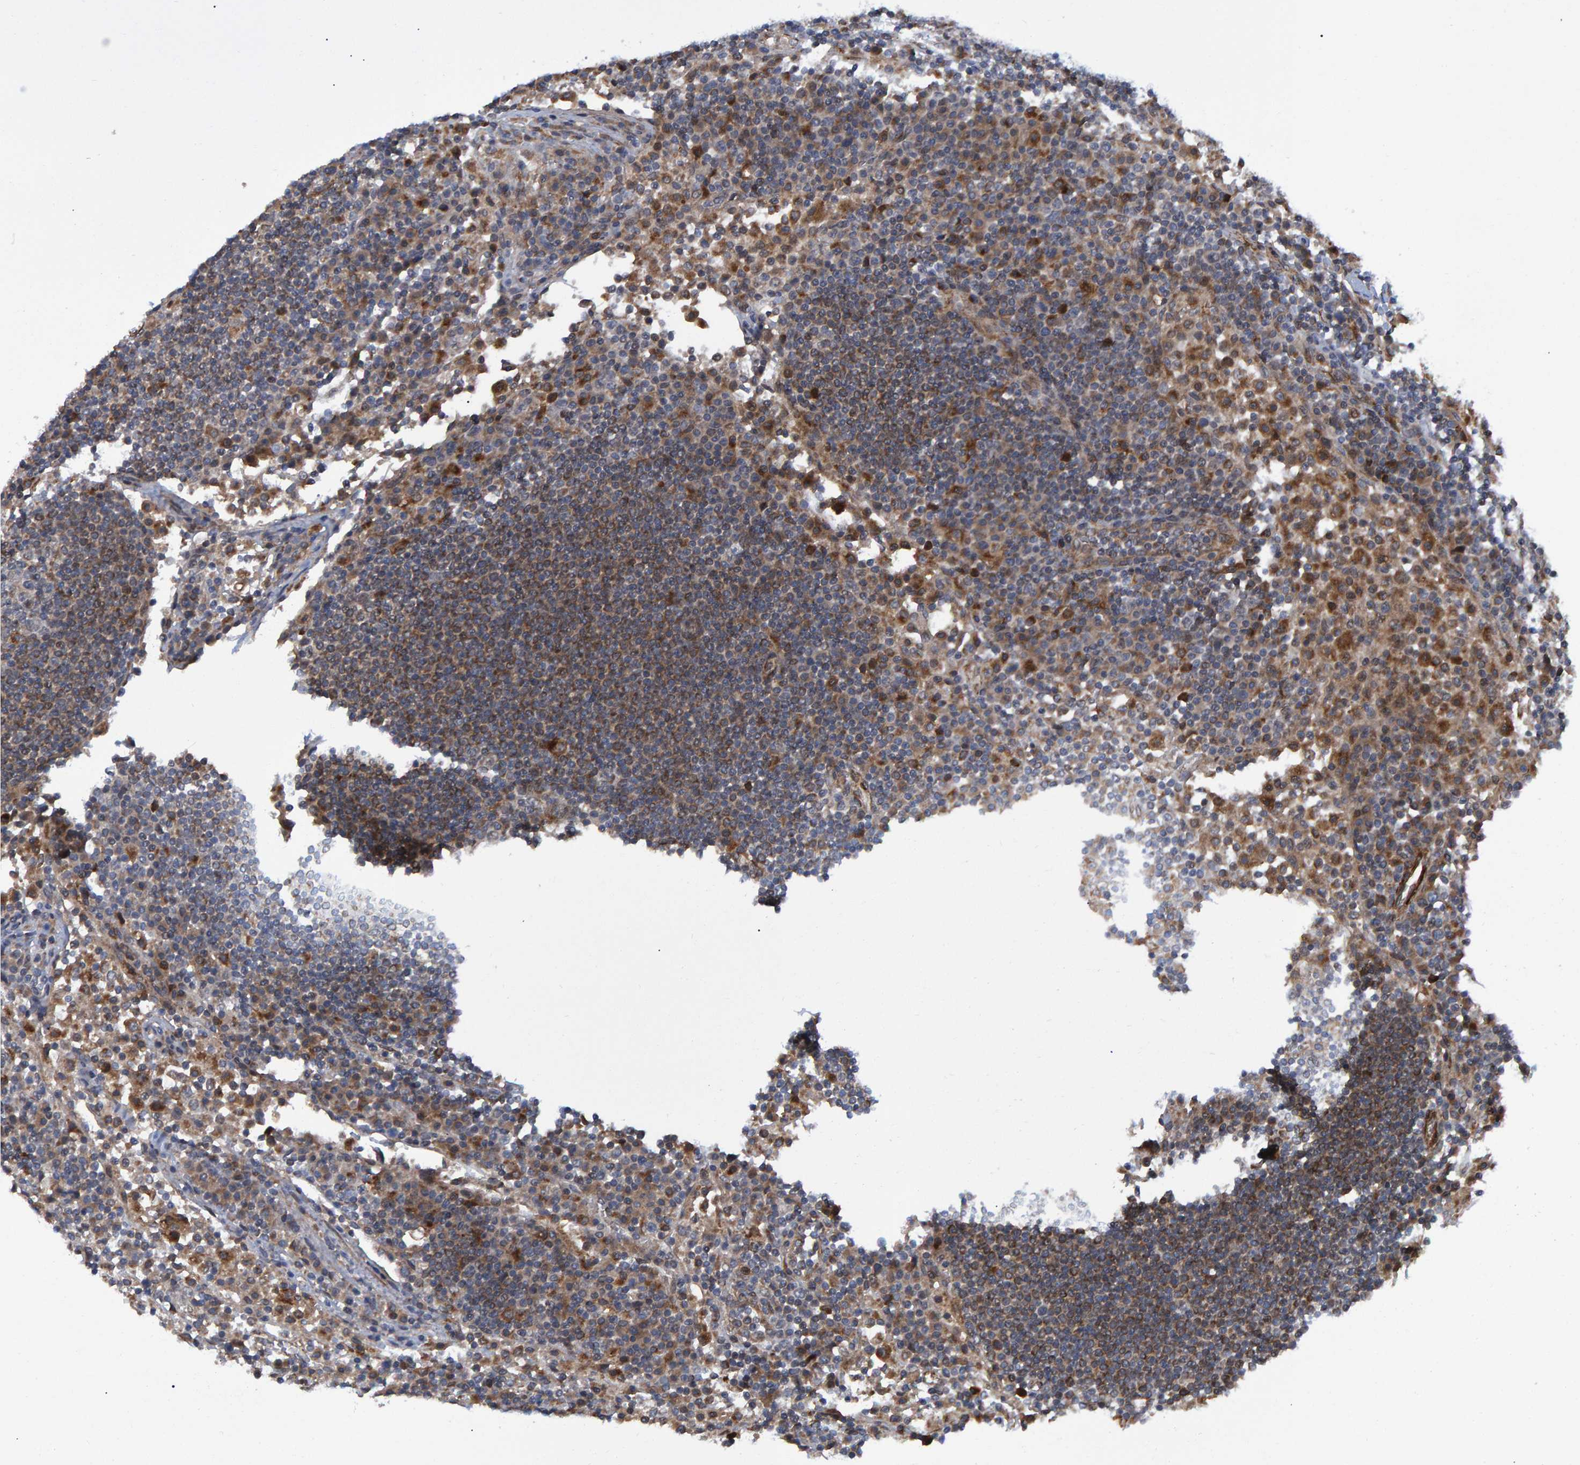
{"staining": {"intensity": "weak", "quantity": ">75%", "location": "cytoplasmic/membranous"}, "tissue": "lymph node", "cell_type": "Germinal center cells", "image_type": "normal", "snomed": [{"axis": "morphology", "description": "Normal tissue, NOS"}, {"axis": "topography", "description": "Lymph node"}], "caption": "A low amount of weak cytoplasmic/membranous expression is present in about >75% of germinal center cells in benign lymph node. (IHC, brightfield microscopy, high magnification).", "gene": "ATP6V1H", "patient": {"sex": "female", "age": 53}}